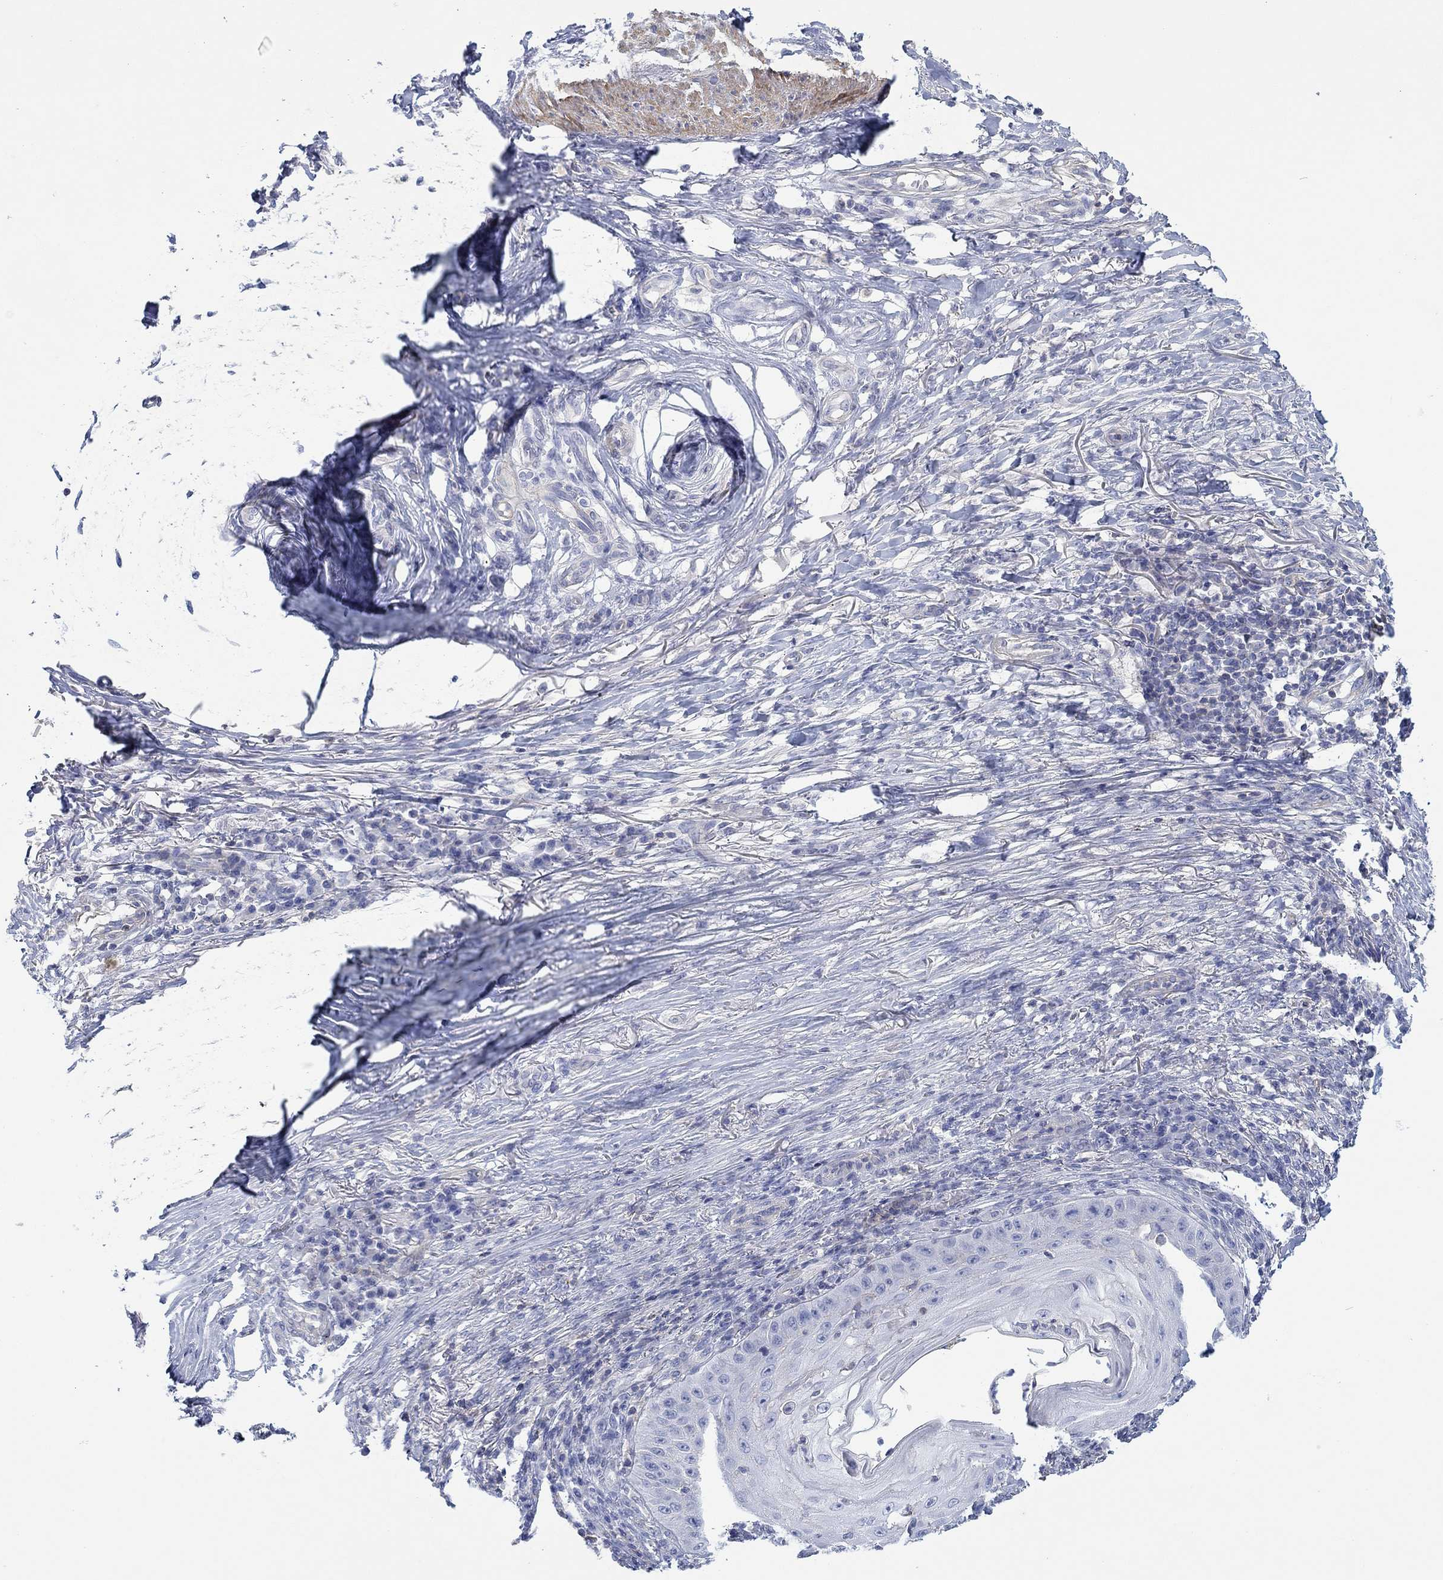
{"staining": {"intensity": "negative", "quantity": "none", "location": "none"}, "tissue": "skin cancer", "cell_type": "Tumor cells", "image_type": "cancer", "snomed": [{"axis": "morphology", "description": "Squamous cell carcinoma, NOS"}, {"axis": "topography", "description": "Skin"}], "caption": "Immunohistochemistry (IHC) histopathology image of skin squamous cell carcinoma stained for a protein (brown), which reveals no positivity in tumor cells. (Brightfield microscopy of DAB immunohistochemistry at high magnification).", "gene": "PPIL6", "patient": {"sex": "male", "age": 70}}